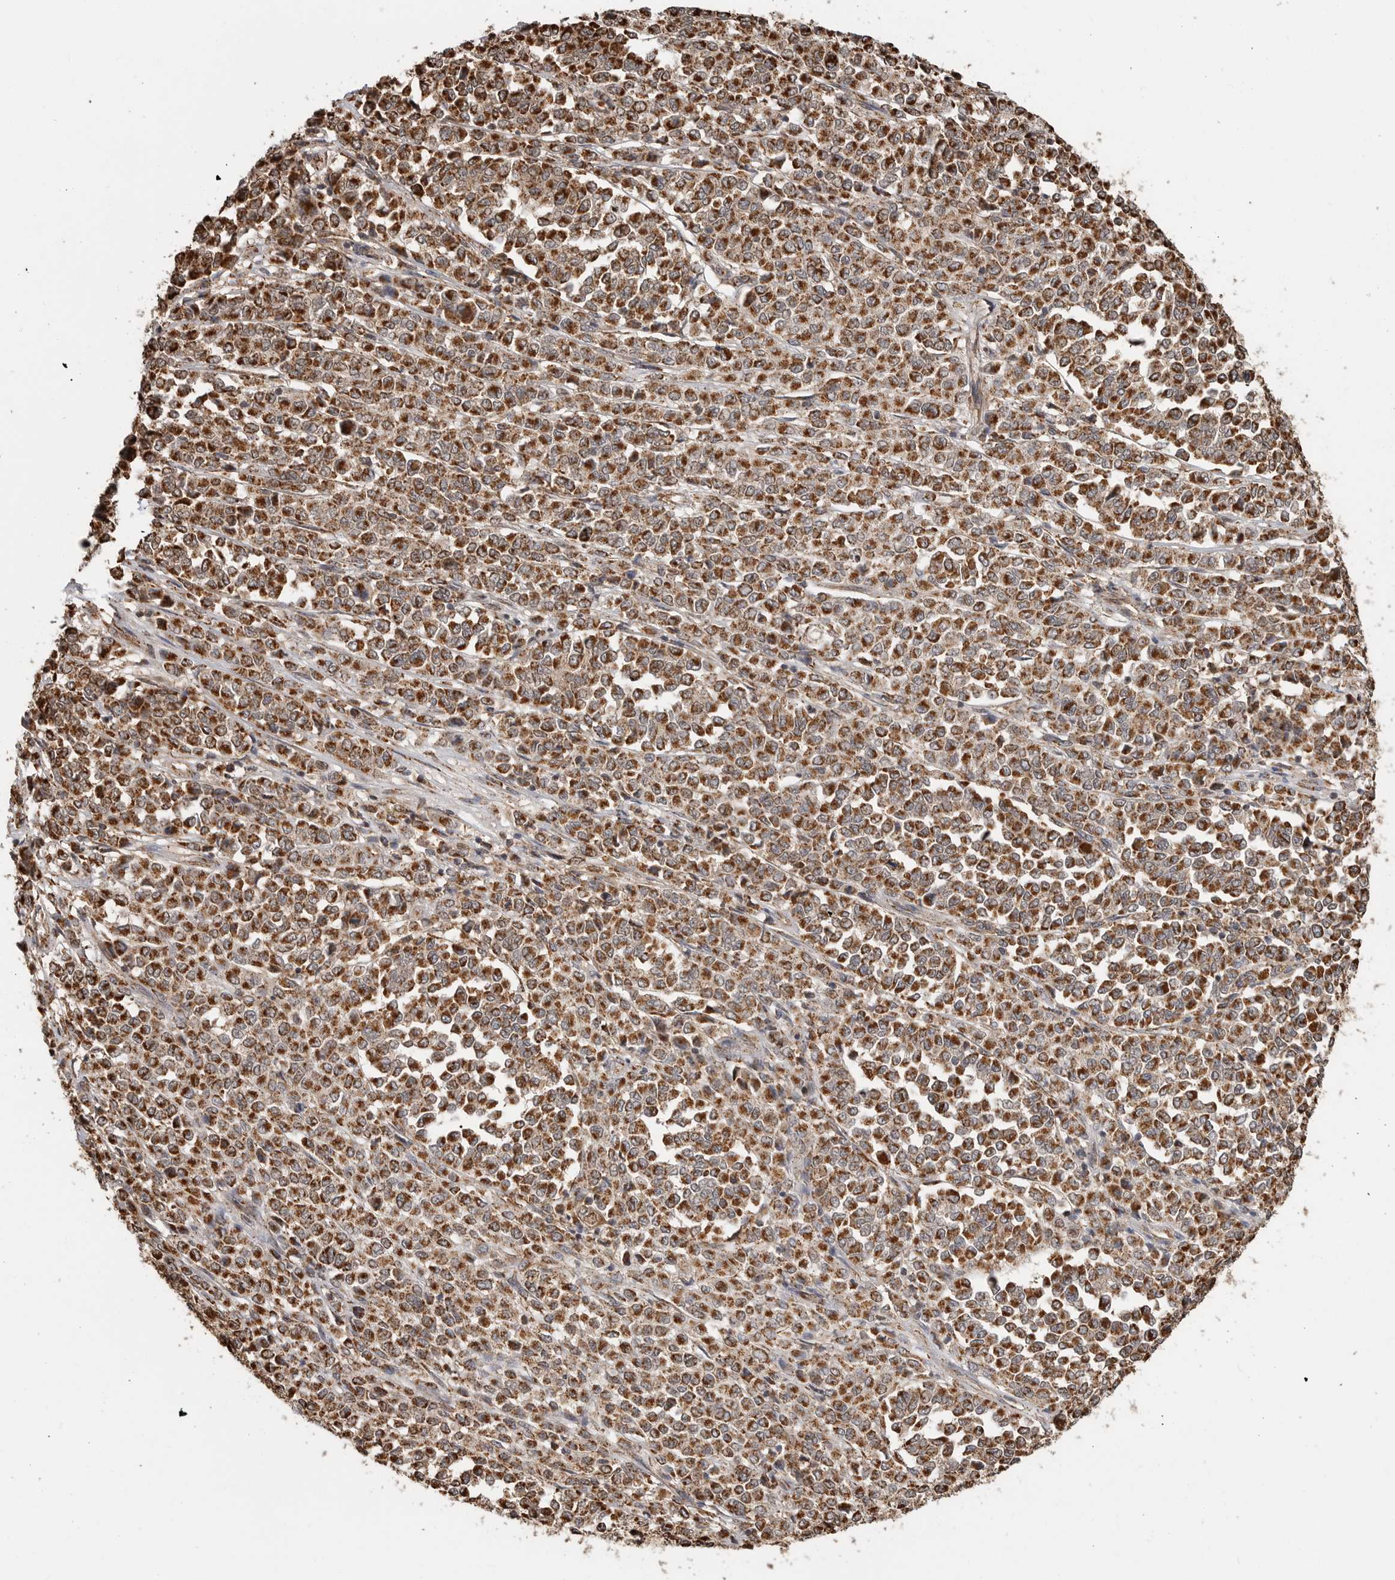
{"staining": {"intensity": "strong", "quantity": ">75%", "location": "cytoplasmic/membranous"}, "tissue": "melanoma", "cell_type": "Tumor cells", "image_type": "cancer", "snomed": [{"axis": "morphology", "description": "Malignant melanoma, Metastatic site"}, {"axis": "topography", "description": "Pancreas"}], "caption": "Protein expression analysis of malignant melanoma (metastatic site) displays strong cytoplasmic/membranous expression in about >75% of tumor cells.", "gene": "GCNT2", "patient": {"sex": "female", "age": 30}}